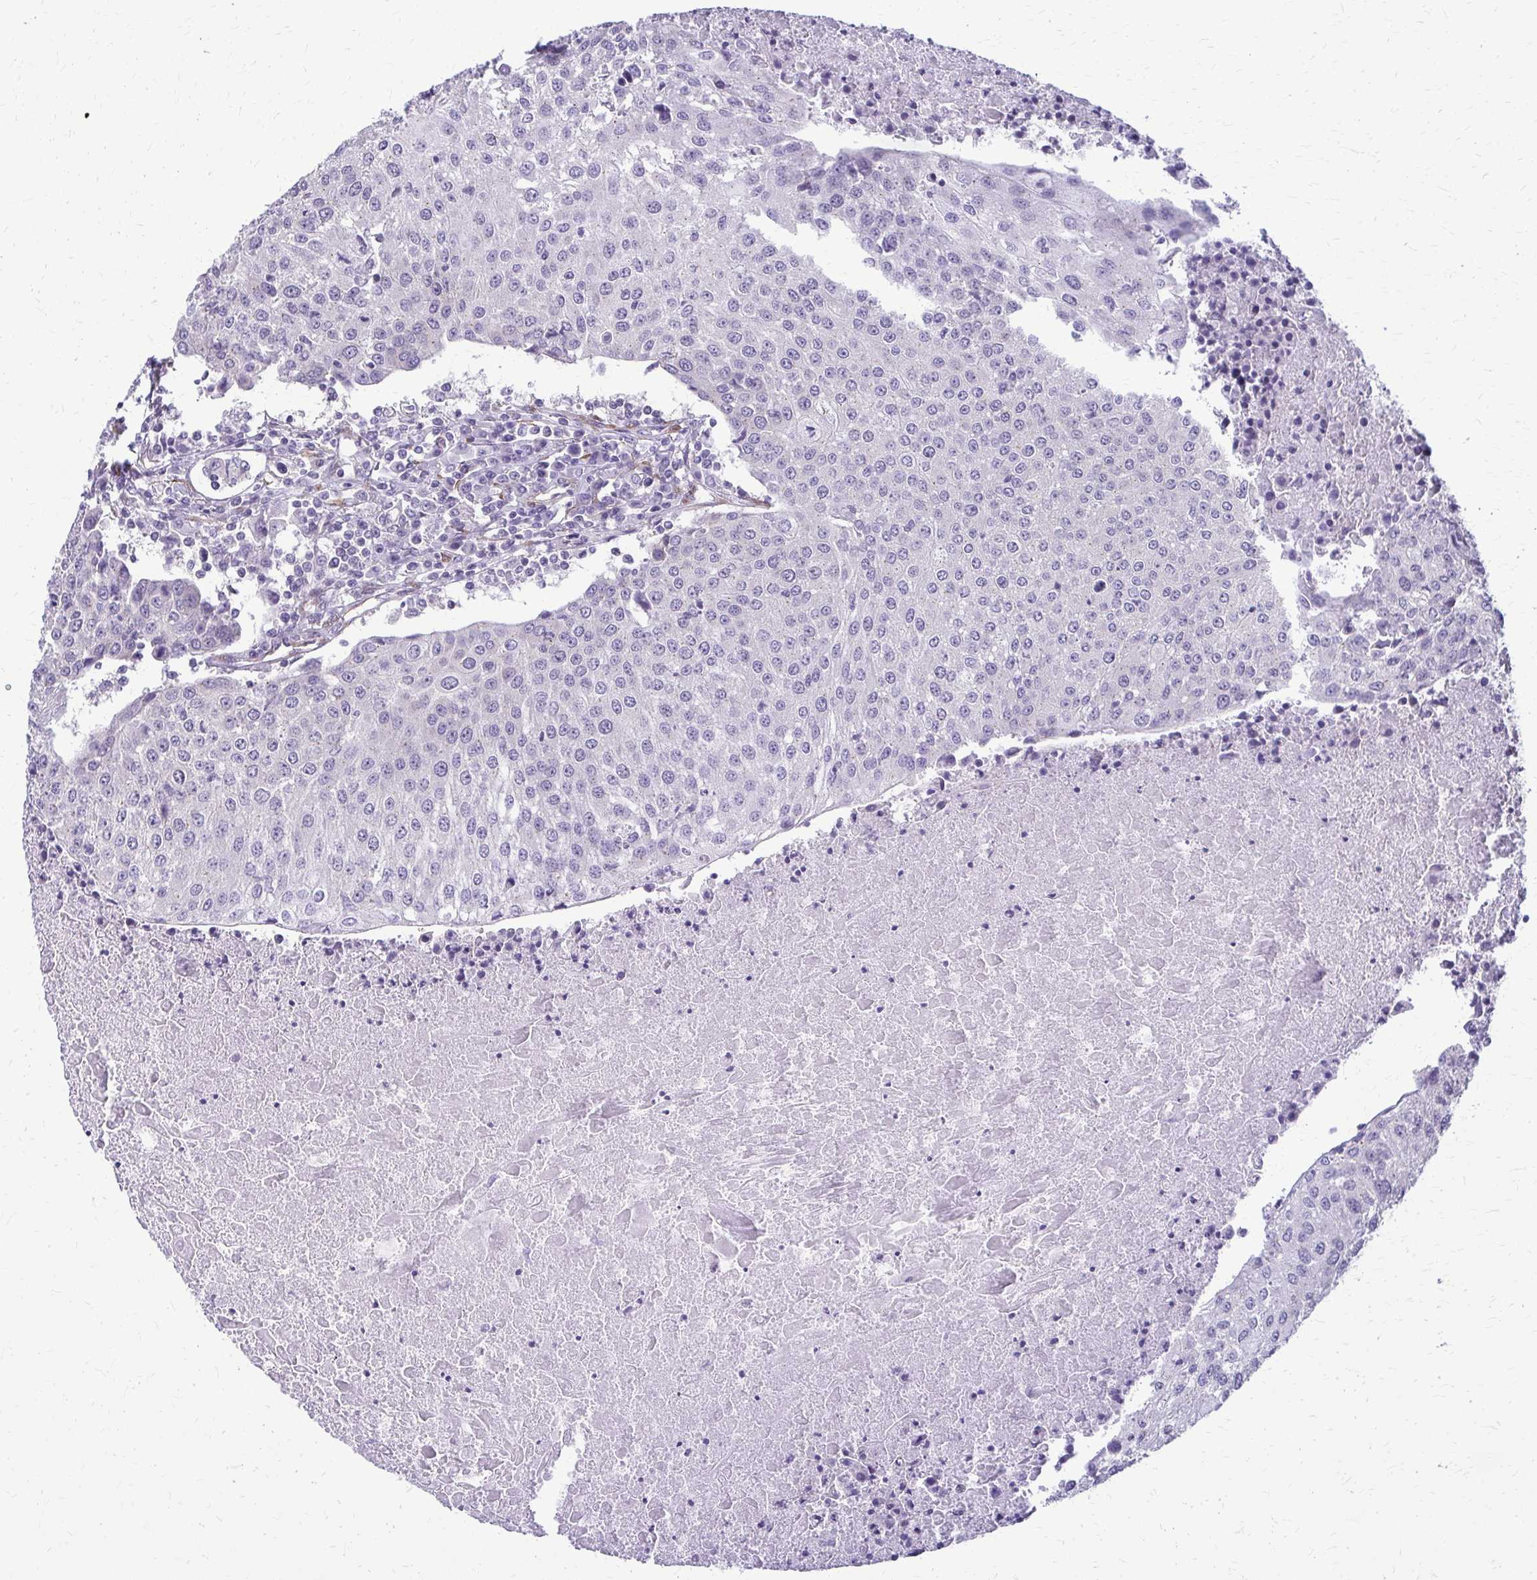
{"staining": {"intensity": "negative", "quantity": "none", "location": "none"}, "tissue": "urothelial cancer", "cell_type": "Tumor cells", "image_type": "cancer", "snomed": [{"axis": "morphology", "description": "Urothelial carcinoma, High grade"}, {"axis": "topography", "description": "Urinary bladder"}], "caption": "Tumor cells are negative for brown protein staining in urothelial carcinoma (high-grade).", "gene": "DEPP1", "patient": {"sex": "female", "age": 85}}